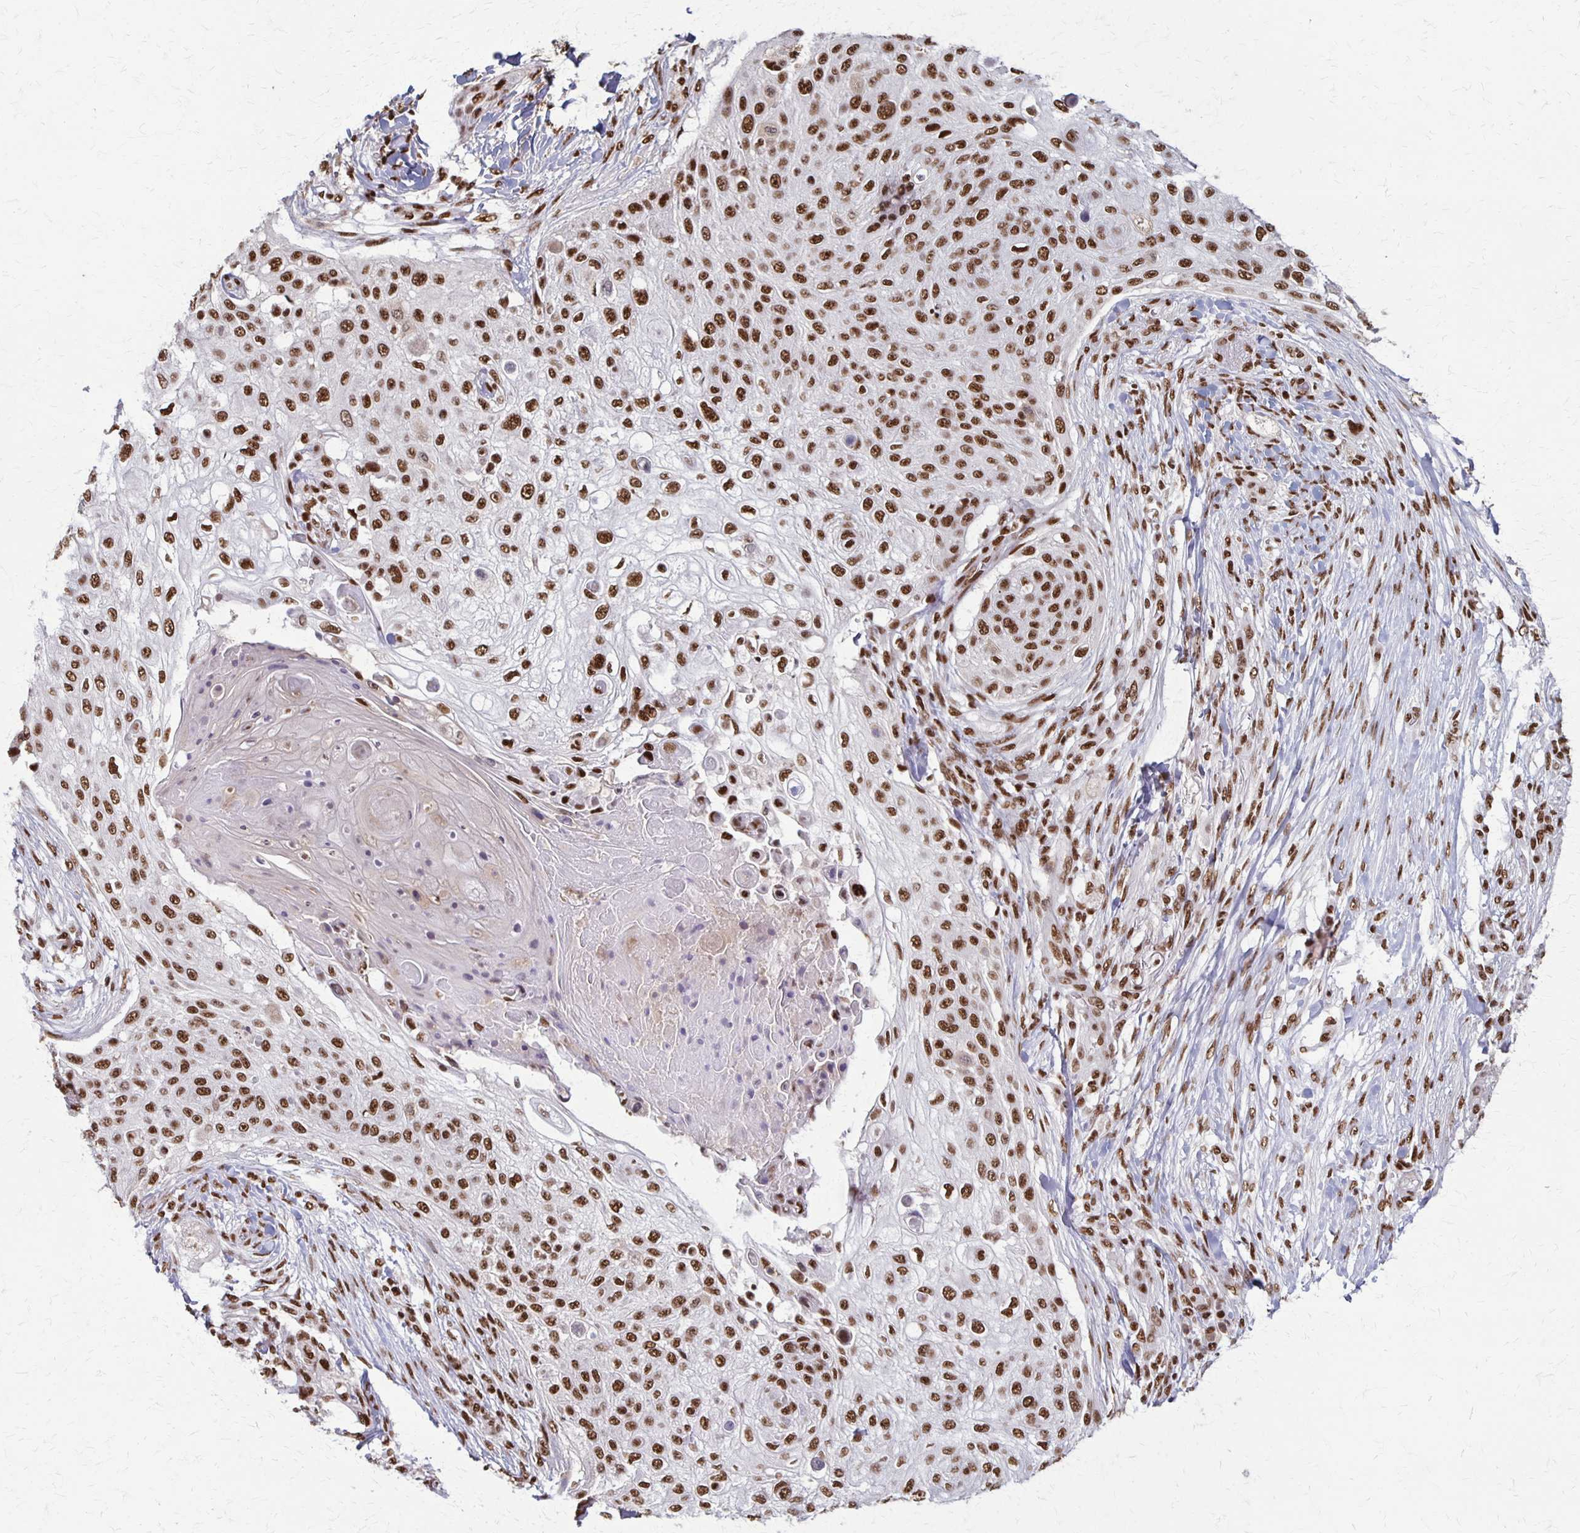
{"staining": {"intensity": "strong", "quantity": ">75%", "location": "nuclear"}, "tissue": "skin cancer", "cell_type": "Tumor cells", "image_type": "cancer", "snomed": [{"axis": "morphology", "description": "Squamous cell carcinoma, NOS"}, {"axis": "topography", "description": "Skin"}], "caption": "Protein expression analysis of skin cancer reveals strong nuclear staining in approximately >75% of tumor cells. The protein is shown in brown color, while the nuclei are stained blue.", "gene": "XRCC6", "patient": {"sex": "female", "age": 87}}